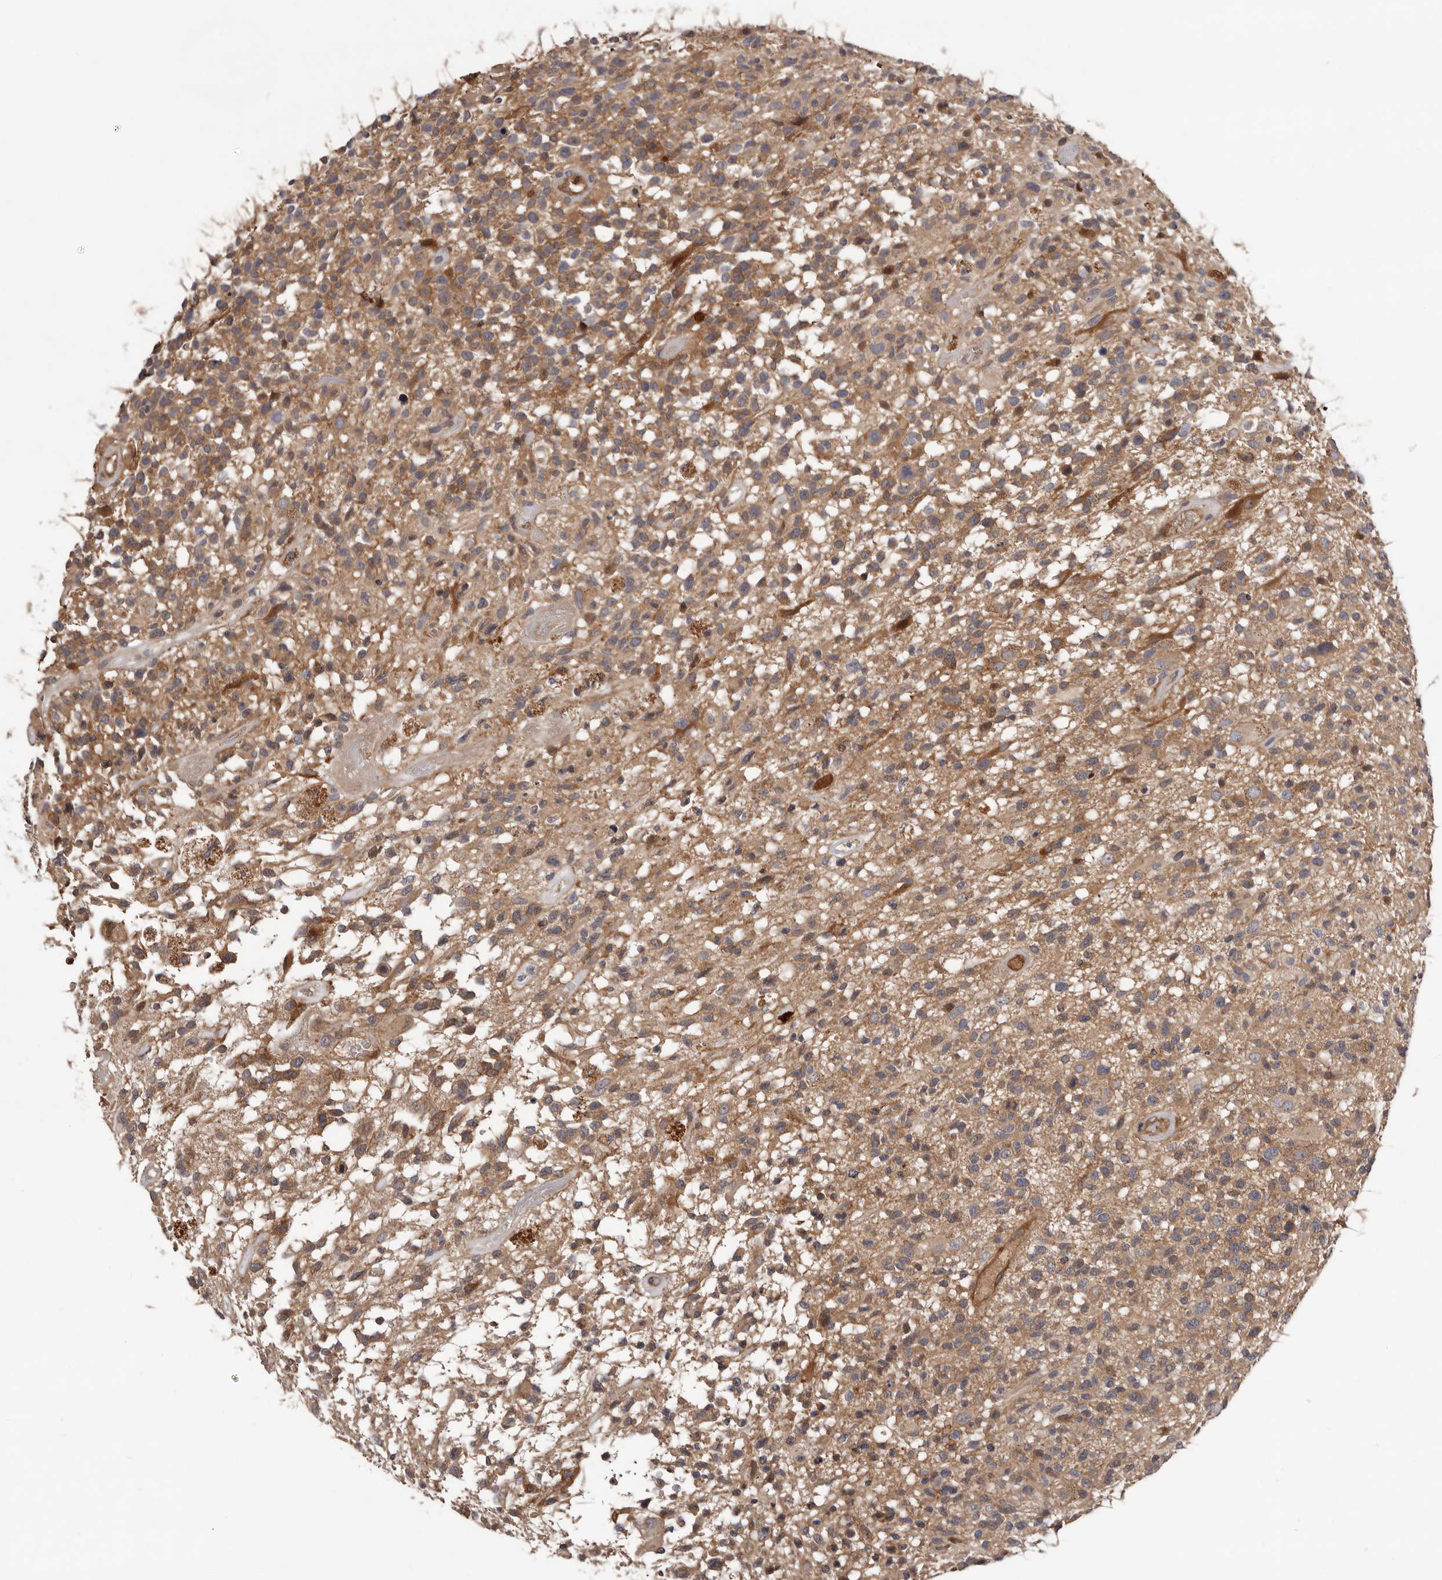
{"staining": {"intensity": "moderate", "quantity": "25%-75%", "location": "cytoplasmic/membranous"}, "tissue": "glioma", "cell_type": "Tumor cells", "image_type": "cancer", "snomed": [{"axis": "morphology", "description": "Glioma, malignant, High grade"}, {"axis": "morphology", "description": "Glioblastoma, NOS"}, {"axis": "topography", "description": "Brain"}], "caption": "The immunohistochemical stain highlights moderate cytoplasmic/membranous positivity in tumor cells of glioma tissue. (DAB IHC with brightfield microscopy, high magnification).", "gene": "PRKD1", "patient": {"sex": "male", "age": 60}}